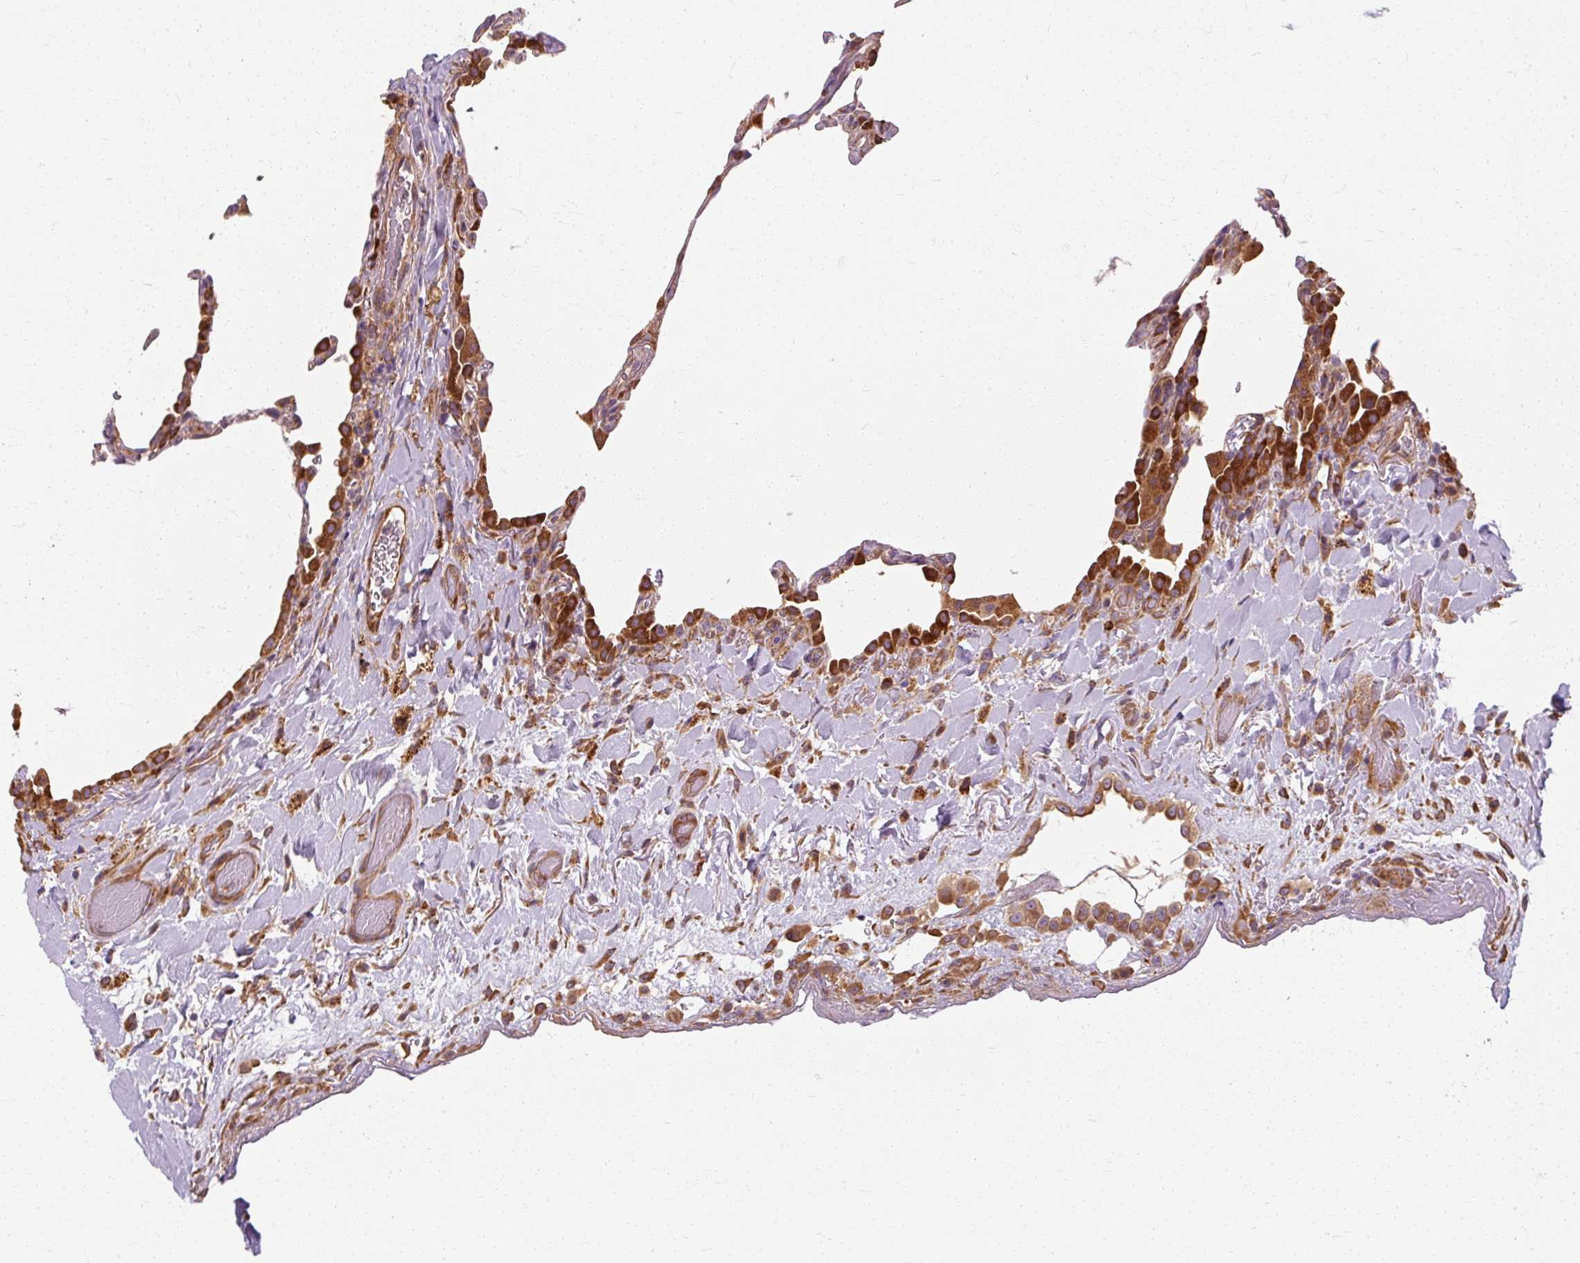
{"staining": {"intensity": "strong", "quantity": "<25%", "location": "cytoplasmic/membranous"}, "tissue": "lung", "cell_type": "Alveolar cells", "image_type": "normal", "snomed": [{"axis": "morphology", "description": "Normal tissue, NOS"}, {"axis": "topography", "description": "Lung"}], "caption": "Protein staining exhibits strong cytoplasmic/membranous staining in approximately <25% of alveolar cells in benign lung. (DAB (3,3'-diaminobenzidine) = brown stain, brightfield microscopy at high magnification).", "gene": "TBC1D4", "patient": {"sex": "female", "age": 57}}